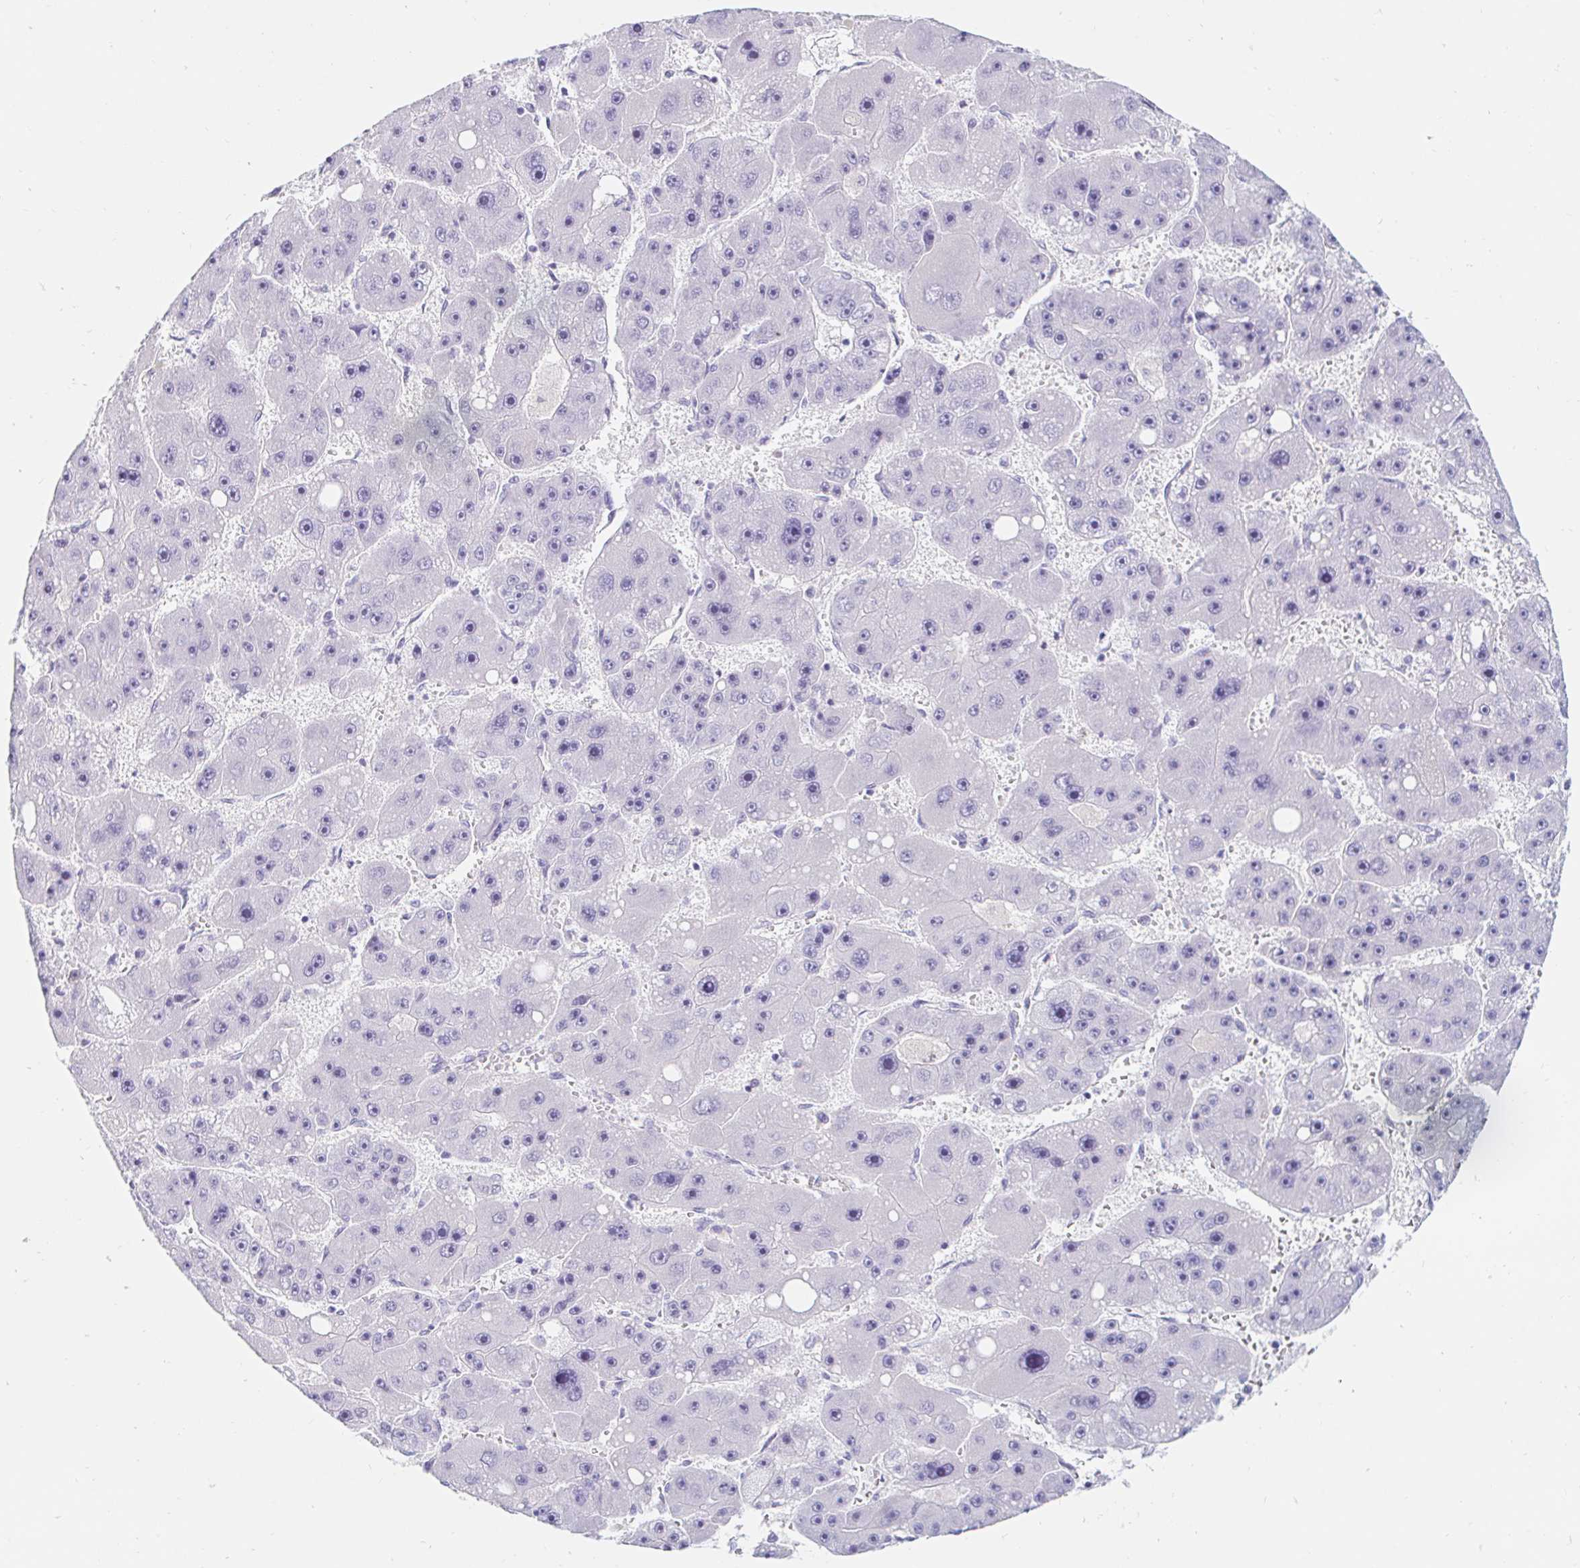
{"staining": {"intensity": "negative", "quantity": "none", "location": "none"}, "tissue": "liver cancer", "cell_type": "Tumor cells", "image_type": "cancer", "snomed": [{"axis": "morphology", "description": "Carcinoma, Hepatocellular, NOS"}, {"axis": "topography", "description": "Liver"}], "caption": "A photomicrograph of hepatocellular carcinoma (liver) stained for a protein displays no brown staining in tumor cells.", "gene": "TEX44", "patient": {"sex": "female", "age": 61}}